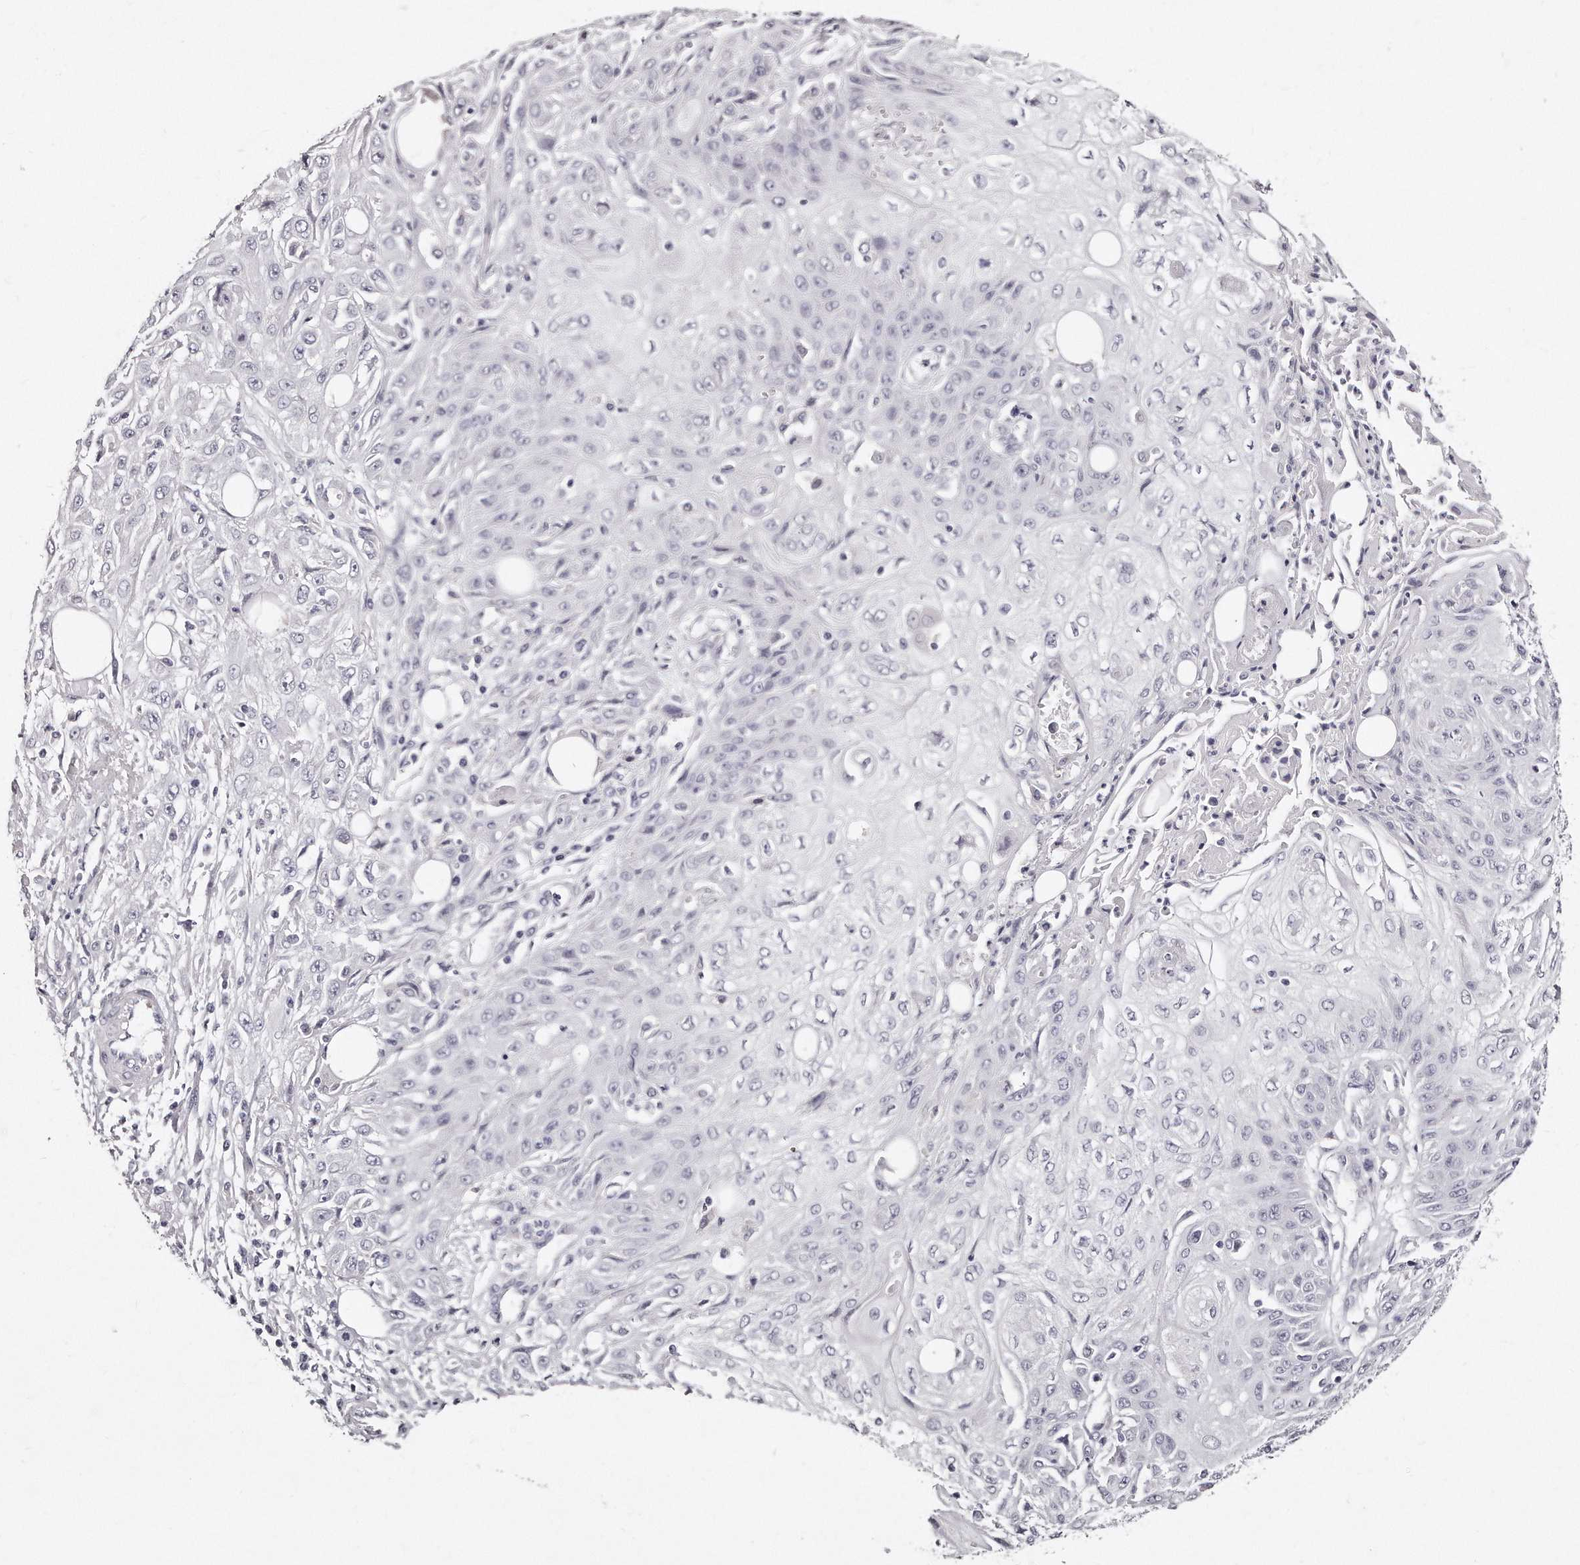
{"staining": {"intensity": "negative", "quantity": "none", "location": "none"}, "tissue": "skin cancer", "cell_type": "Tumor cells", "image_type": "cancer", "snomed": [{"axis": "morphology", "description": "Squamous cell carcinoma, NOS"}, {"axis": "morphology", "description": "Squamous cell carcinoma, metastatic, NOS"}, {"axis": "topography", "description": "Skin"}, {"axis": "topography", "description": "Lymph node"}], "caption": "An immunohistochemistry (IHC) image of skin cancer is shown. There is no staining in tumor cells of skin cancer. (IHC, brightfield microscopy, high magnification).", "gene": "GDA", "patient": {"sex": "male", "age": 75}}